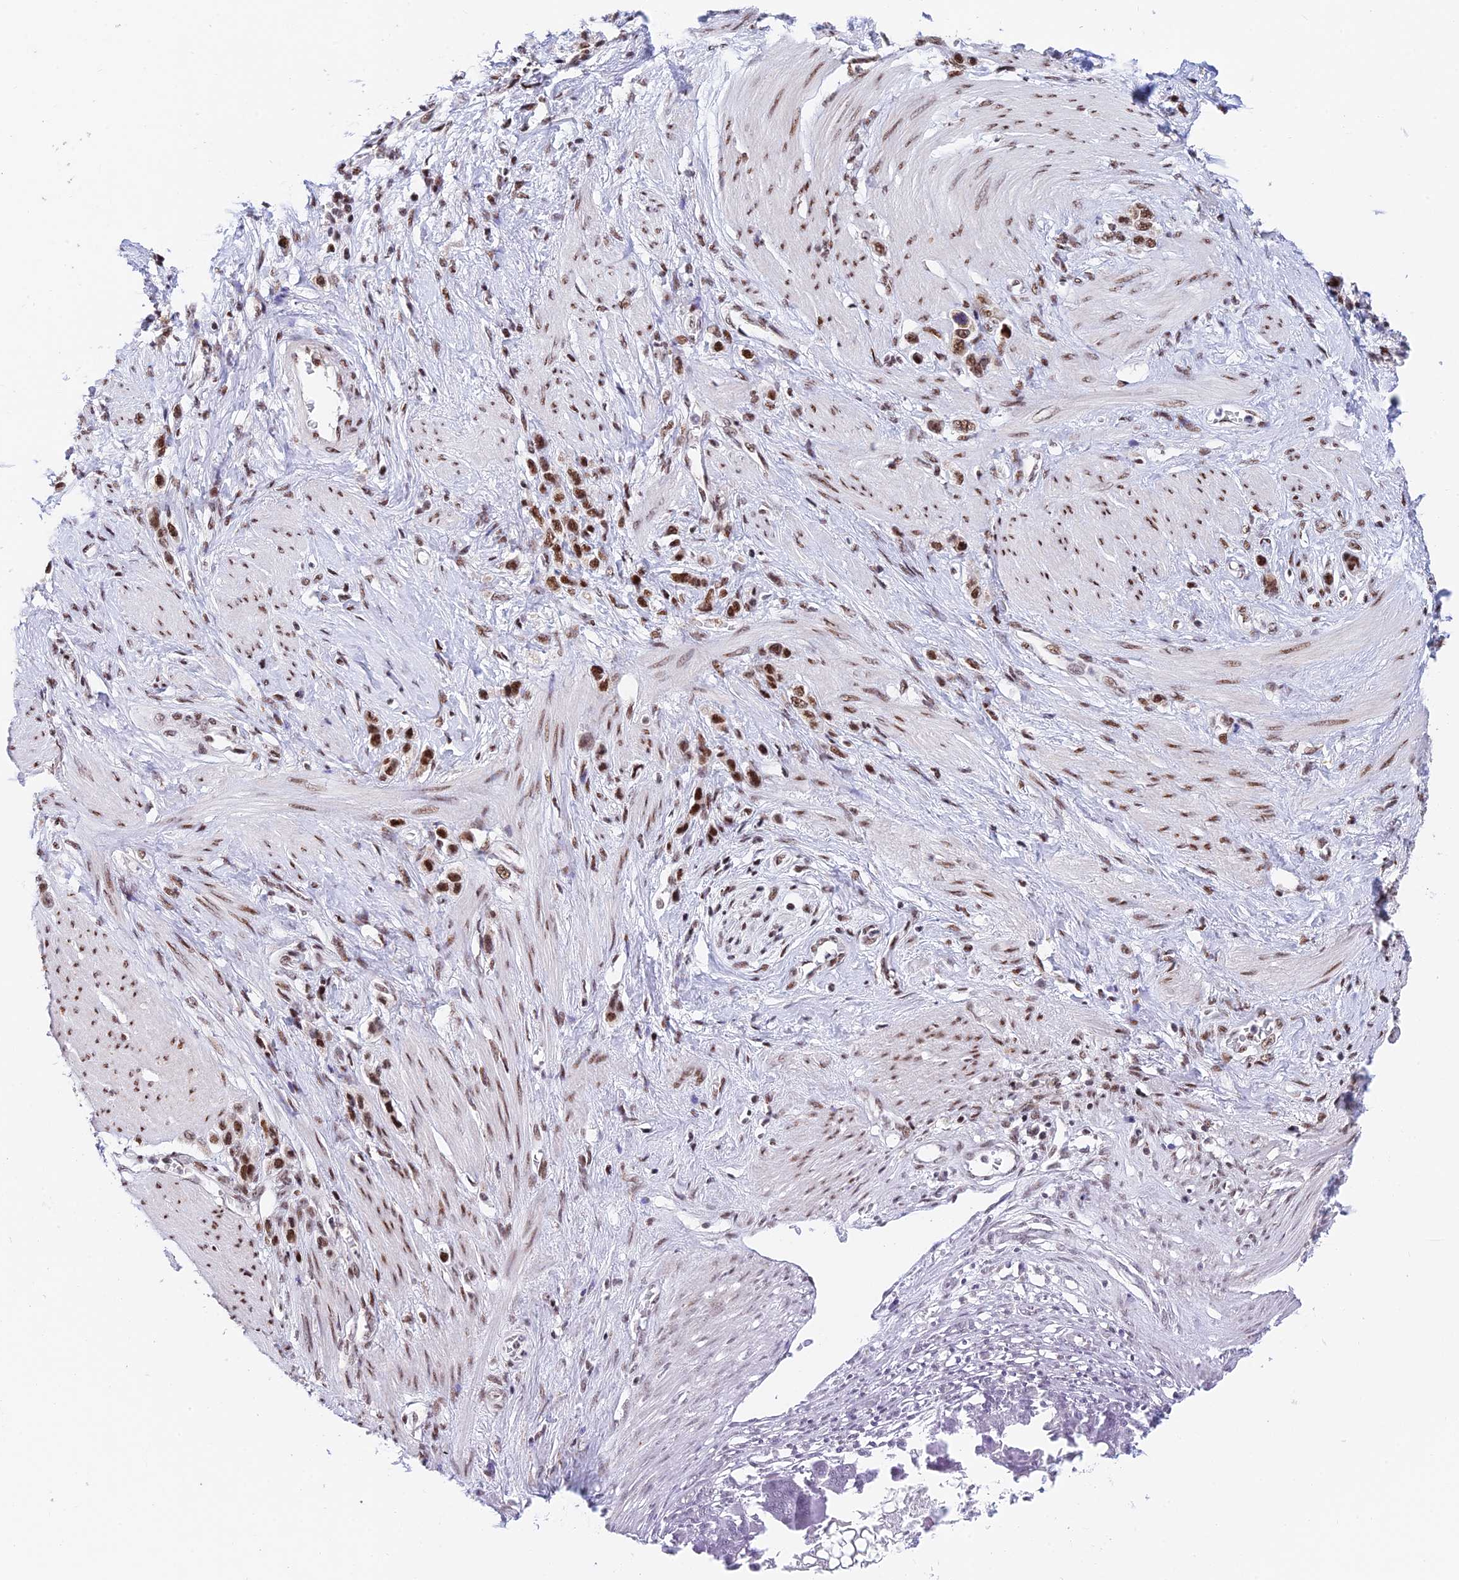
{"staining": {"intensity": "moderate", "quantity": ">75%", "location": "nuclear"}, "tissue": "stomach cancer", "cell_type": "Tumor cells", "image_type": "cancer", "snomed": [{"axis": "morphology", "description": "Adenocarcinoma, NOS"}, {"axis": "morphology", "description": "Adenocarcinoma, High grade"}, {"axis": "topography", "description": "Stomach, upper"}, {"axis": "topography", "description": "Stomach, lower"}], "caption": "Stomach cancer (high-grade adenocarcinoma) stained with a protein marker displays moderate staining in tumor cells.", "gene": "USP22", "patient": {"sex": "female", "age": 65}}